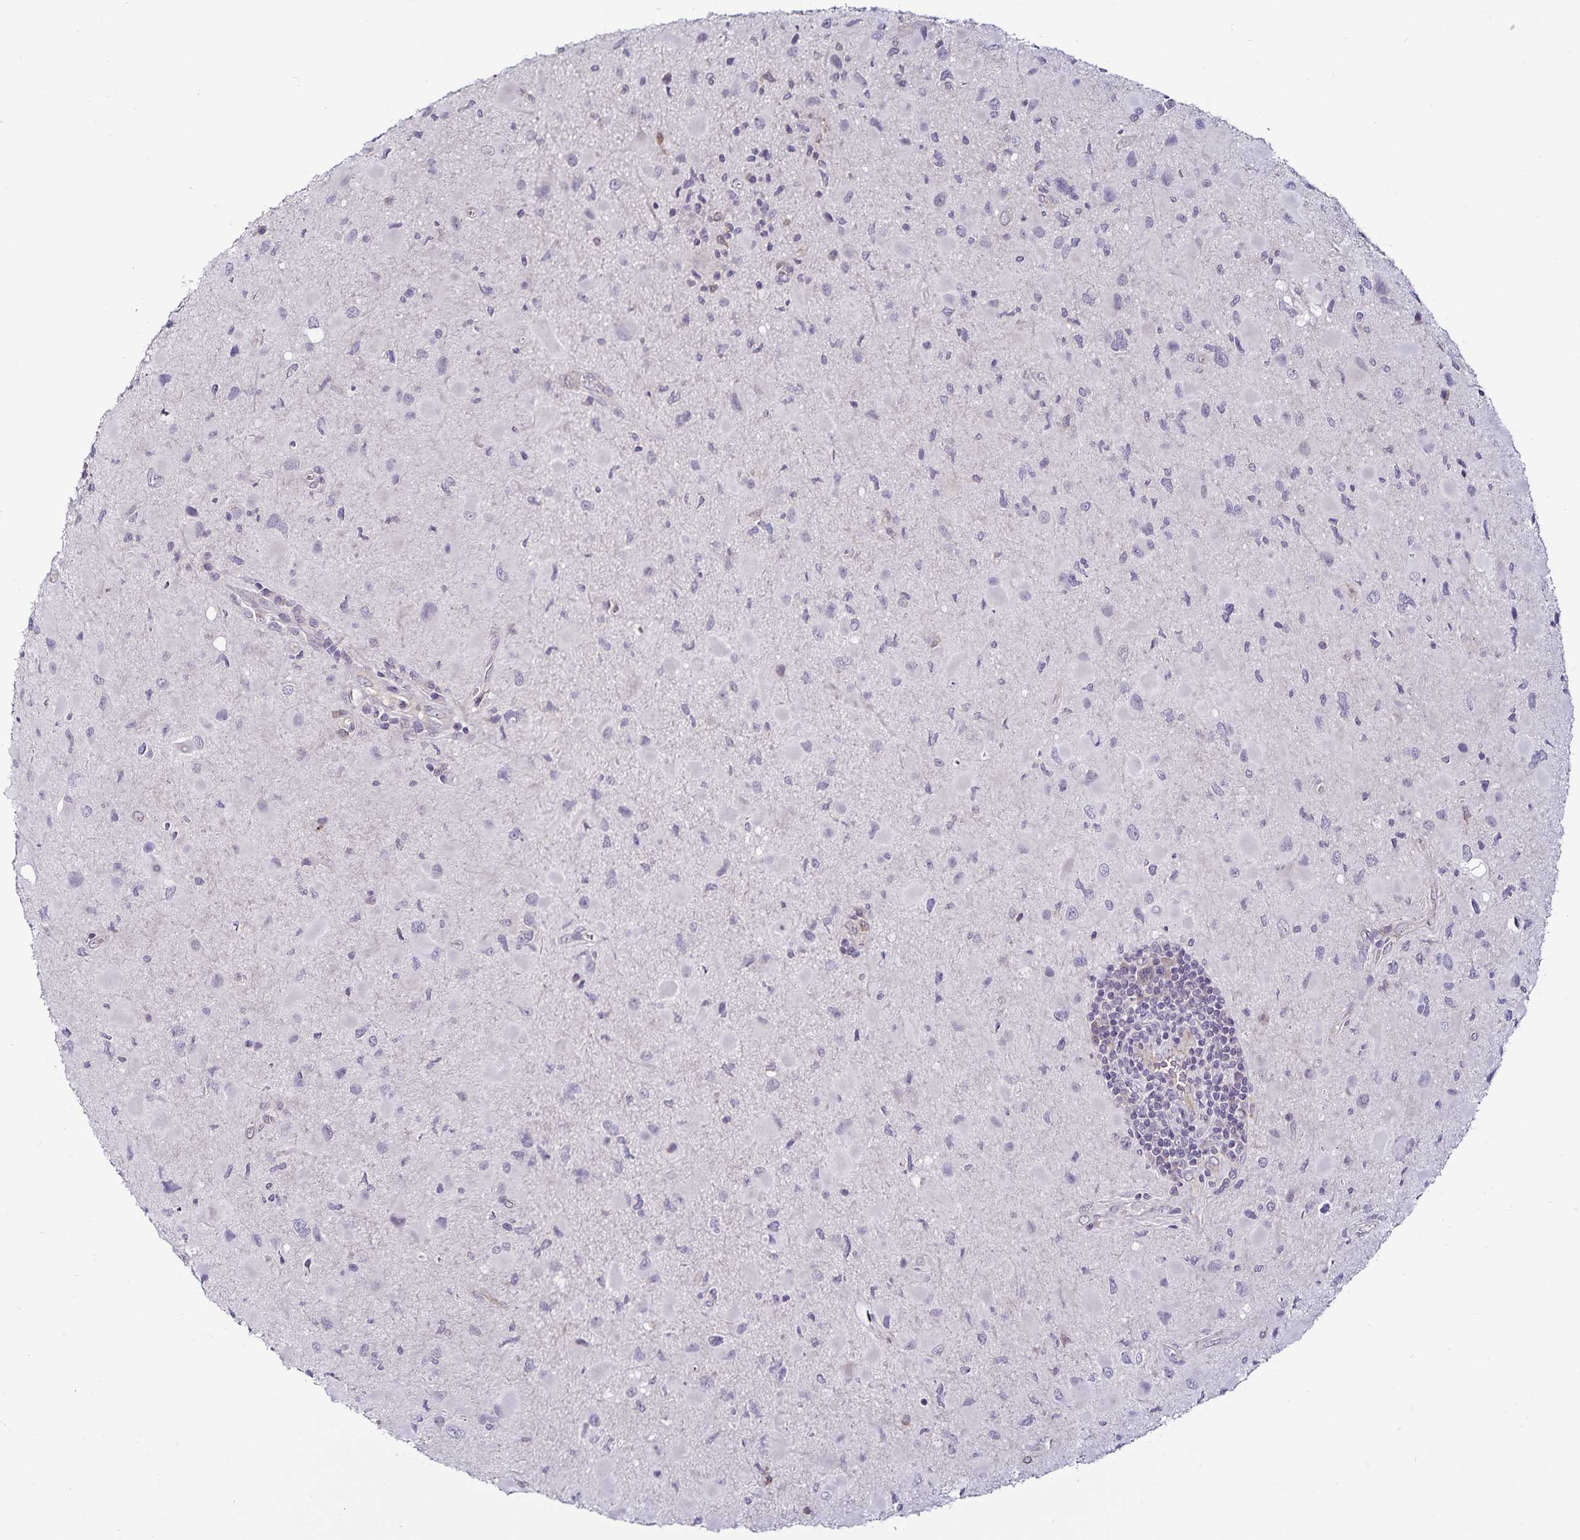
{"staining": {"intensity": "negative", "quantity": "none", "location": "none"}, "tissue": "glioma", "cell_type": "Tumor cells", "image_type": "cancer", "snomed": [{"axis": "morphology", "description": "Glioma, malignant, Low grade"}, {"axis": "topography", "description": "Brain"}], "caption": "The immunohistochemistry (IHC) photomicrograph has no significant expression in tumor cells of malignant glioma (low-grade) tissue.", "gene": "ACSL5", "patient": {"sex": "female", "age": 32}}